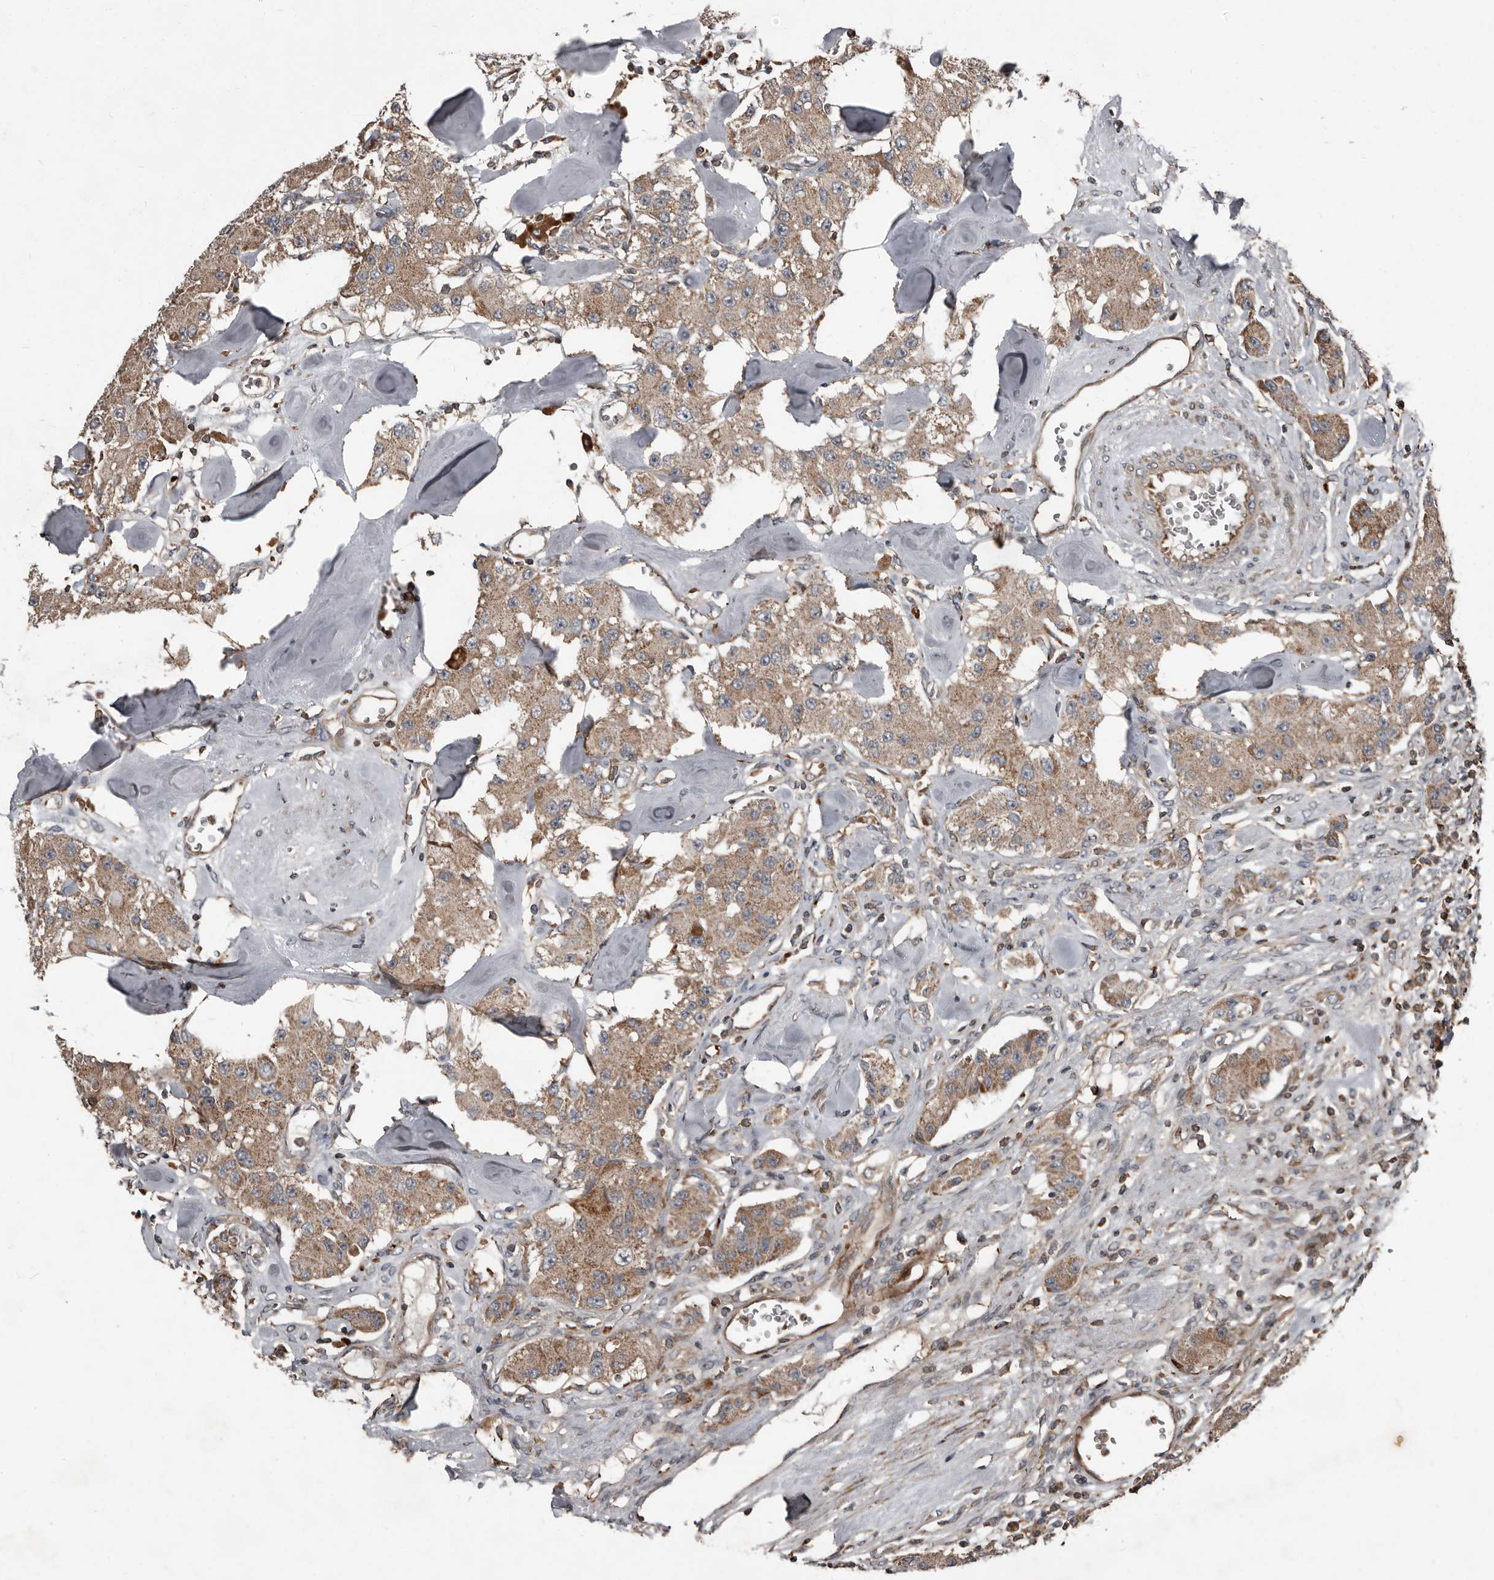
{"staining": {"intensity": "moderate", "quantity": ">75%", "location": "cytoplasmic/membranous"}, "tissue": "carcinoid", "cell_type": "Tumor cells", "image_type": "cancer", "snomed": [{"axis": "morphology", "description": "Carcinoid, malignant, NOS"}, {"axis": "topography", "description": "Pancreas"}], "caption": "Protein analysis of carcinoid (malignant) tissue reveals moderate cytoplasmic/membranous staining in about >75% of tumor cells. The staining was performed using DAB (3,3'-diaminobenzidine) to visualize the protein expression in brown, while the nuclei were stained in blue with hematoxylin (Magnification: 20x).", "gene": "FBXO31", "patient": {"sex": "male", "age": 41}}